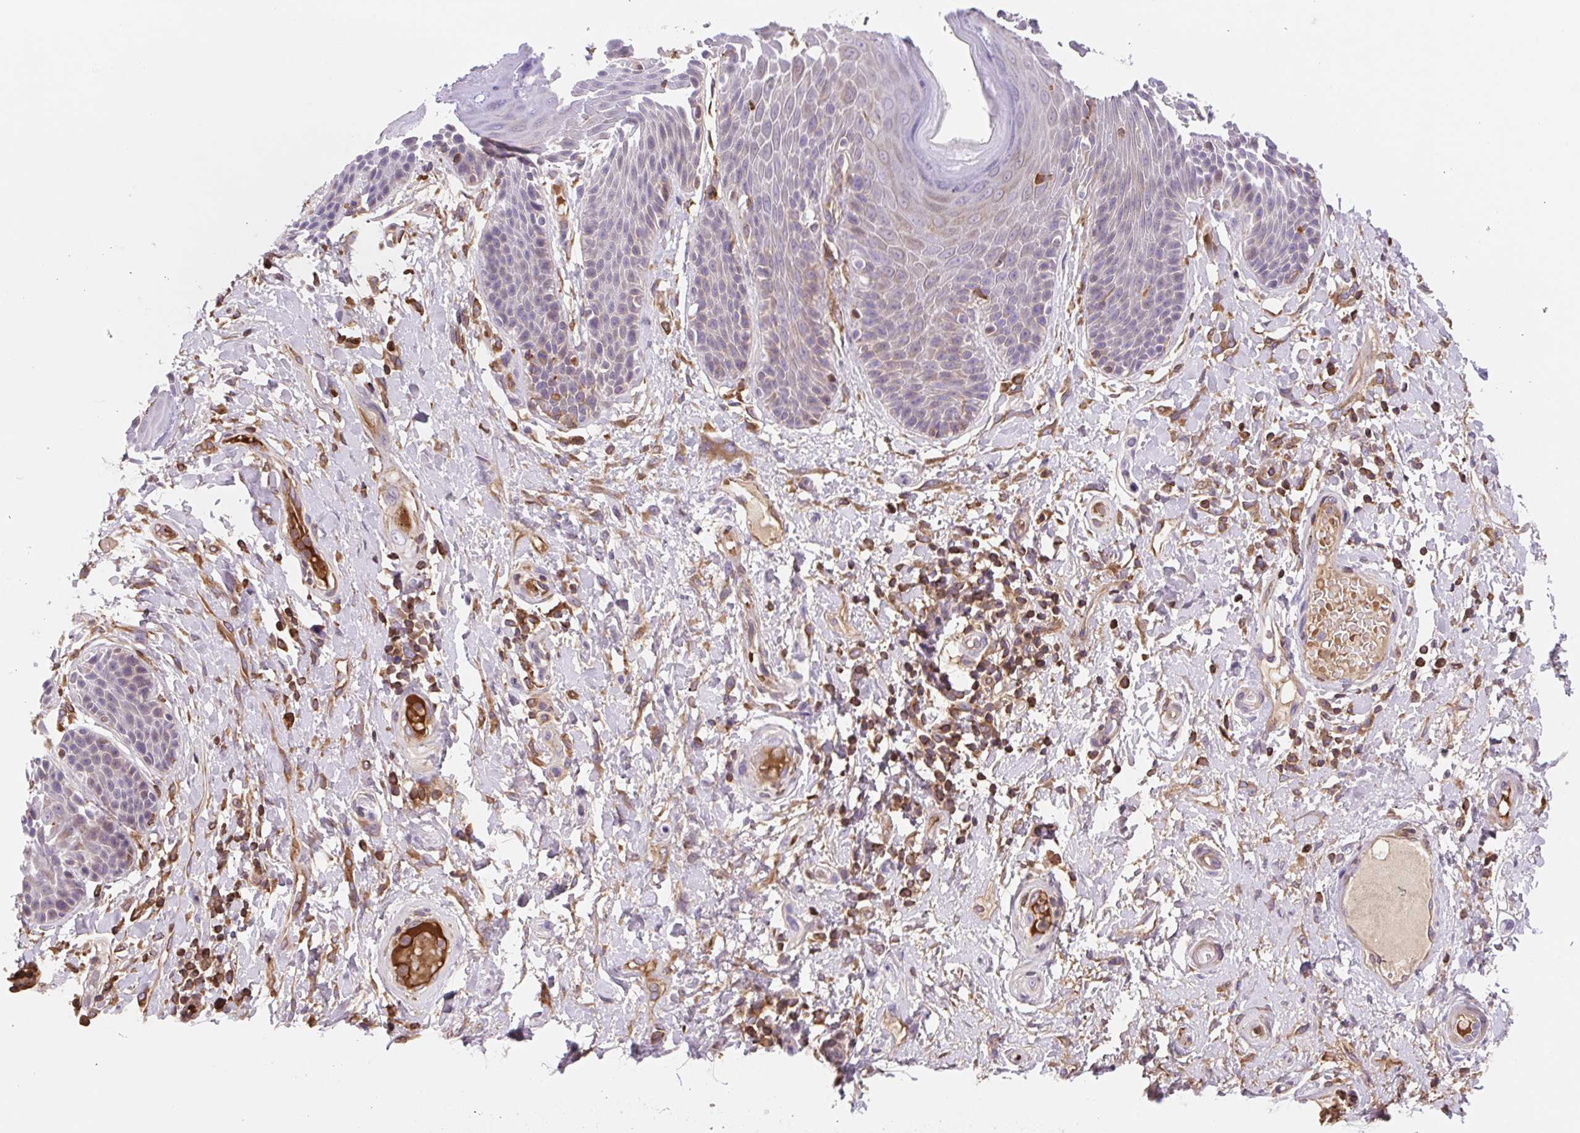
{"staining": {"intensity": "negative", "quantity": "none", "location": "none"}, "tissue": "skin", "cell_type": "Epidermal cells", "image_type": "normal", "snomed": [{"axis": "morphology", "description": "Normal tissue, NOS"}, {"axis": "topography", "description": "Anal"}, {"axis": "topography", "description": "Peripheral nerve tissue"}], "caption": "Photomicrograph shows no significant protein staining in epidermal cells of normal skin.", "gene": "TPRG1", "patient": {"sex": "male", "age": 51}}